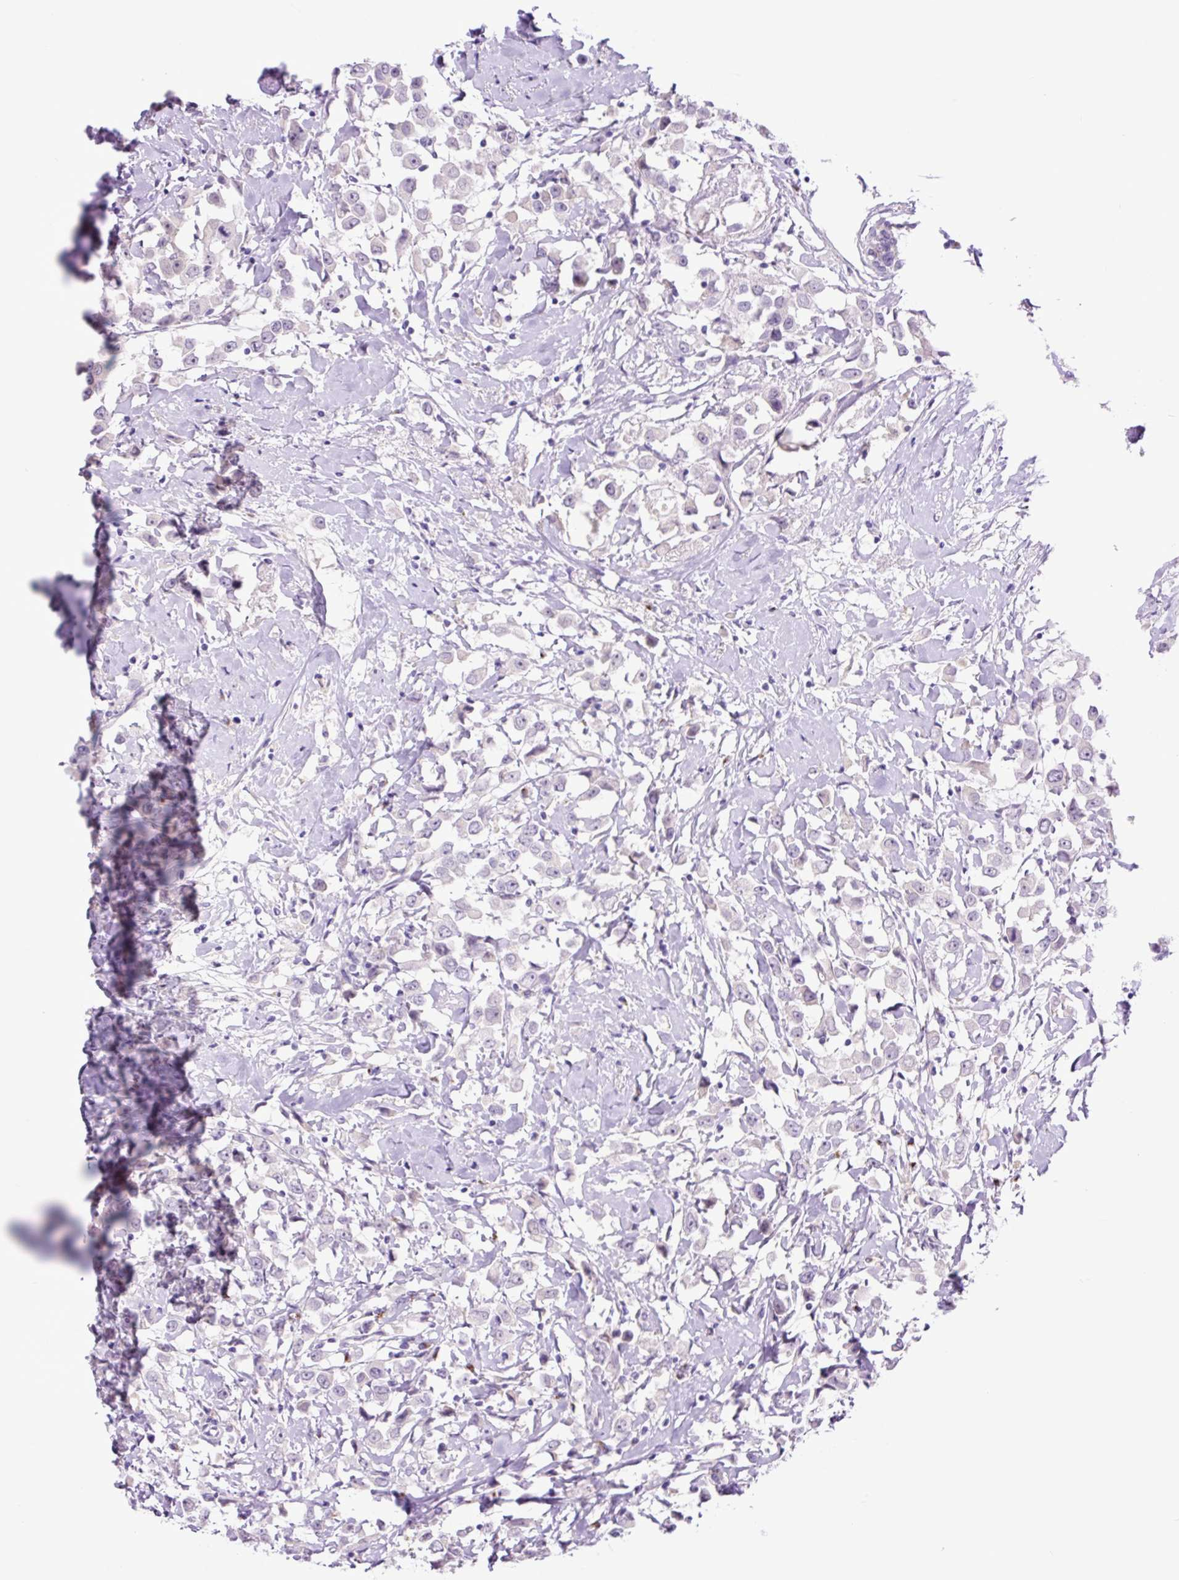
{"staining": {"intensity": "negative", "quantity": "none", "location": "none"}, "tissue": "breast cancer", "cell_type": "Tumor cells", "image_type": "cancer", "snomed": [{"axis": "morphology", "description": "Duct carcinoma"}, {"axis": "topography", "description": "Breast"}], "caption": "High power microscopy photomicrograph of an immunohistochemistry (IHC) micrograph of breast infiltrating ductal carcinoma, revealing no significant expression in tumor cells.", "gene": "MFSD3", "patient": {"sex": "female", "age": 61}}